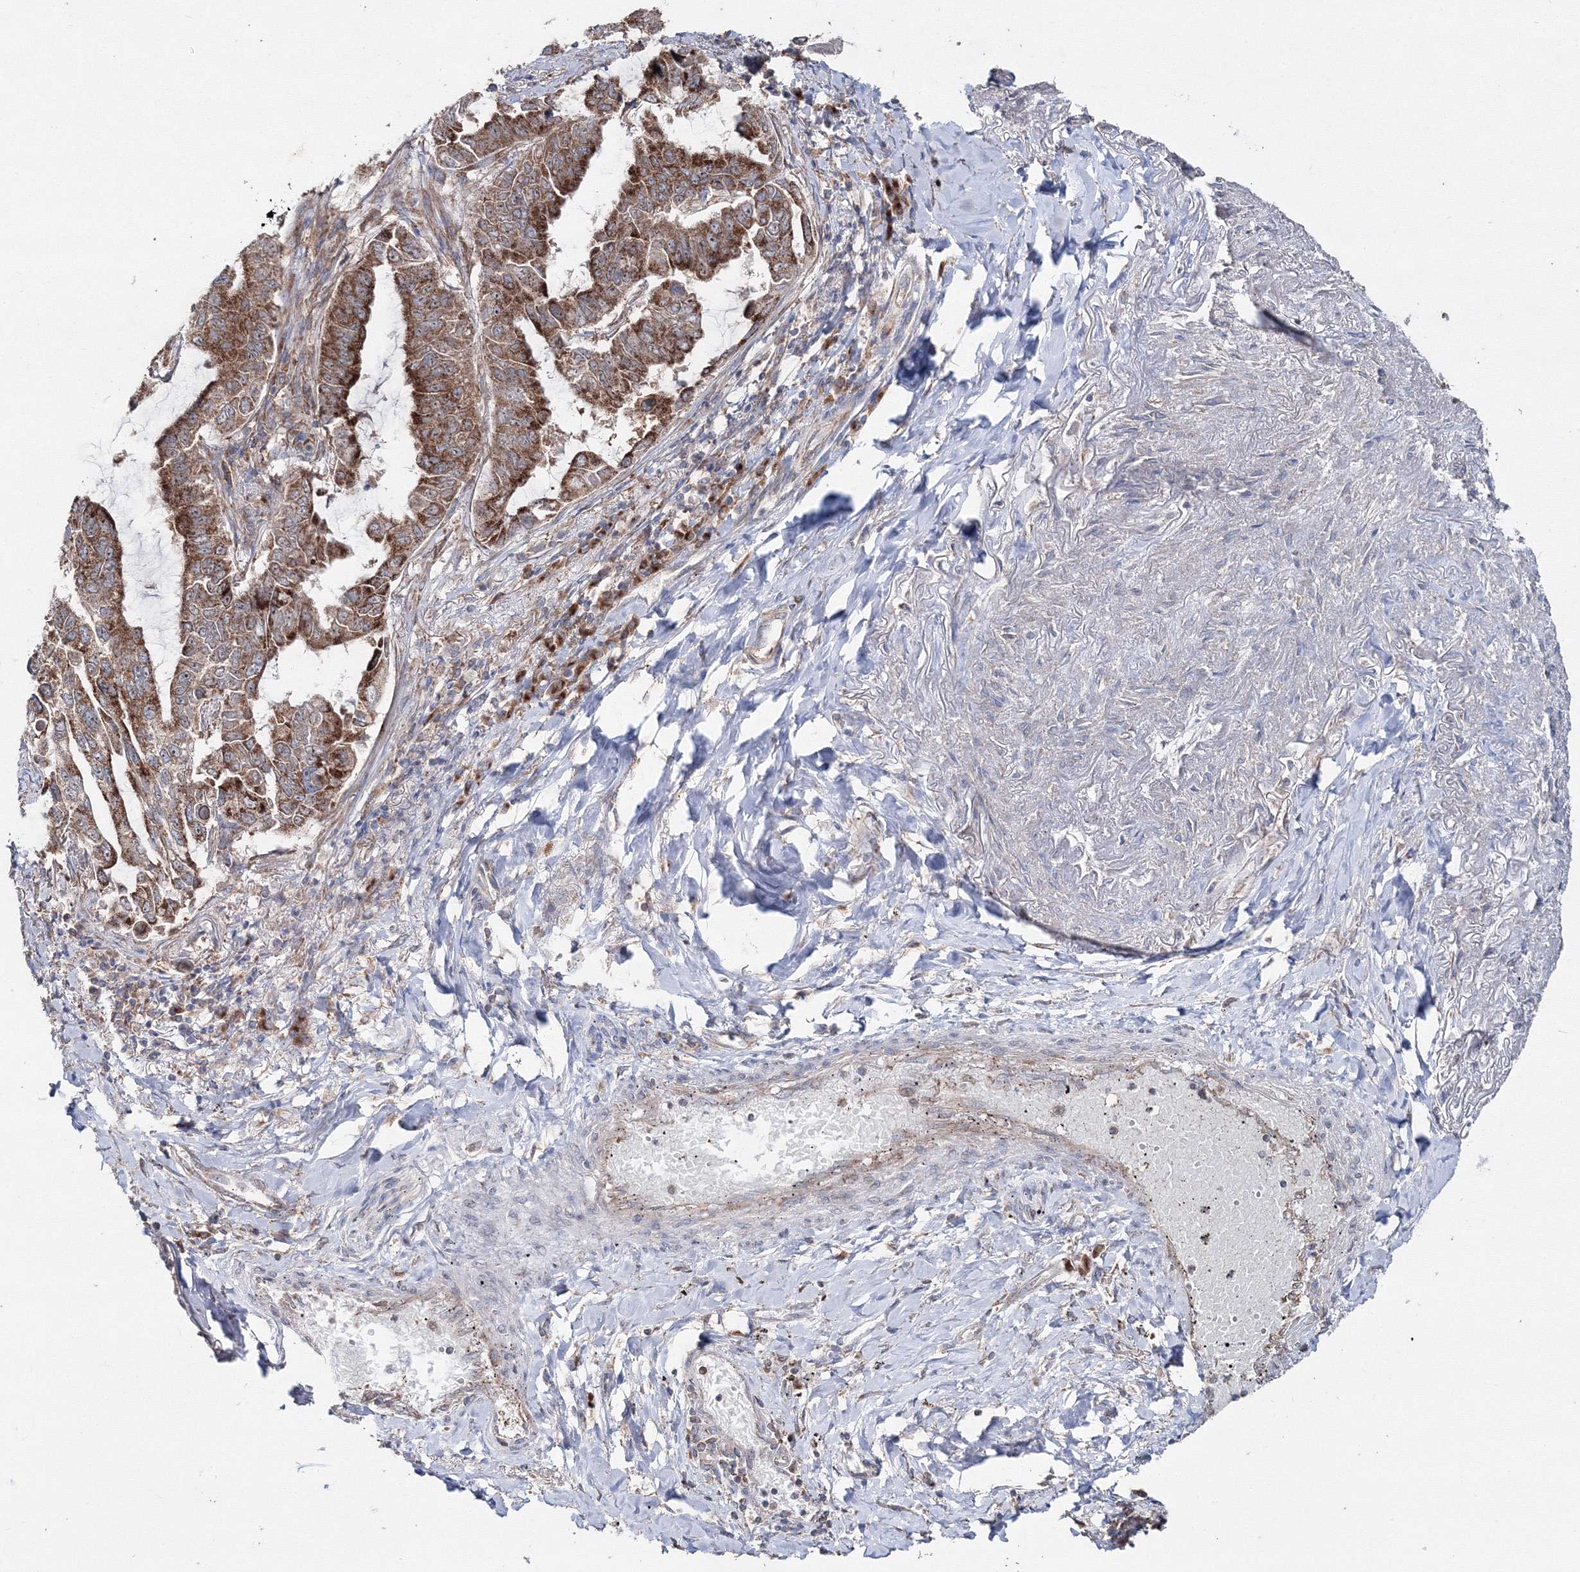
{"staining": {"intensity": "strong", "quantity": ">75%", "location": "cytoplasmic/membranous"}, "tissue": "lung cancer", "cell_type": "Tumor cells", "image_type": "cancer", "snomed": [{"axis": "morphology", "description": "Adenocarcinoma, NOS"}, {"axis": "topography", "description": "Lung"}], "caption": "This is an image of immunohistochemistry (IHC) staining of adenocarcinoma (lung), which shows strong positivity in the cytoplasmic/membranous of tumor cells.", "gene": "PEX13", "patient": {"sex": "male", "age": 64}}